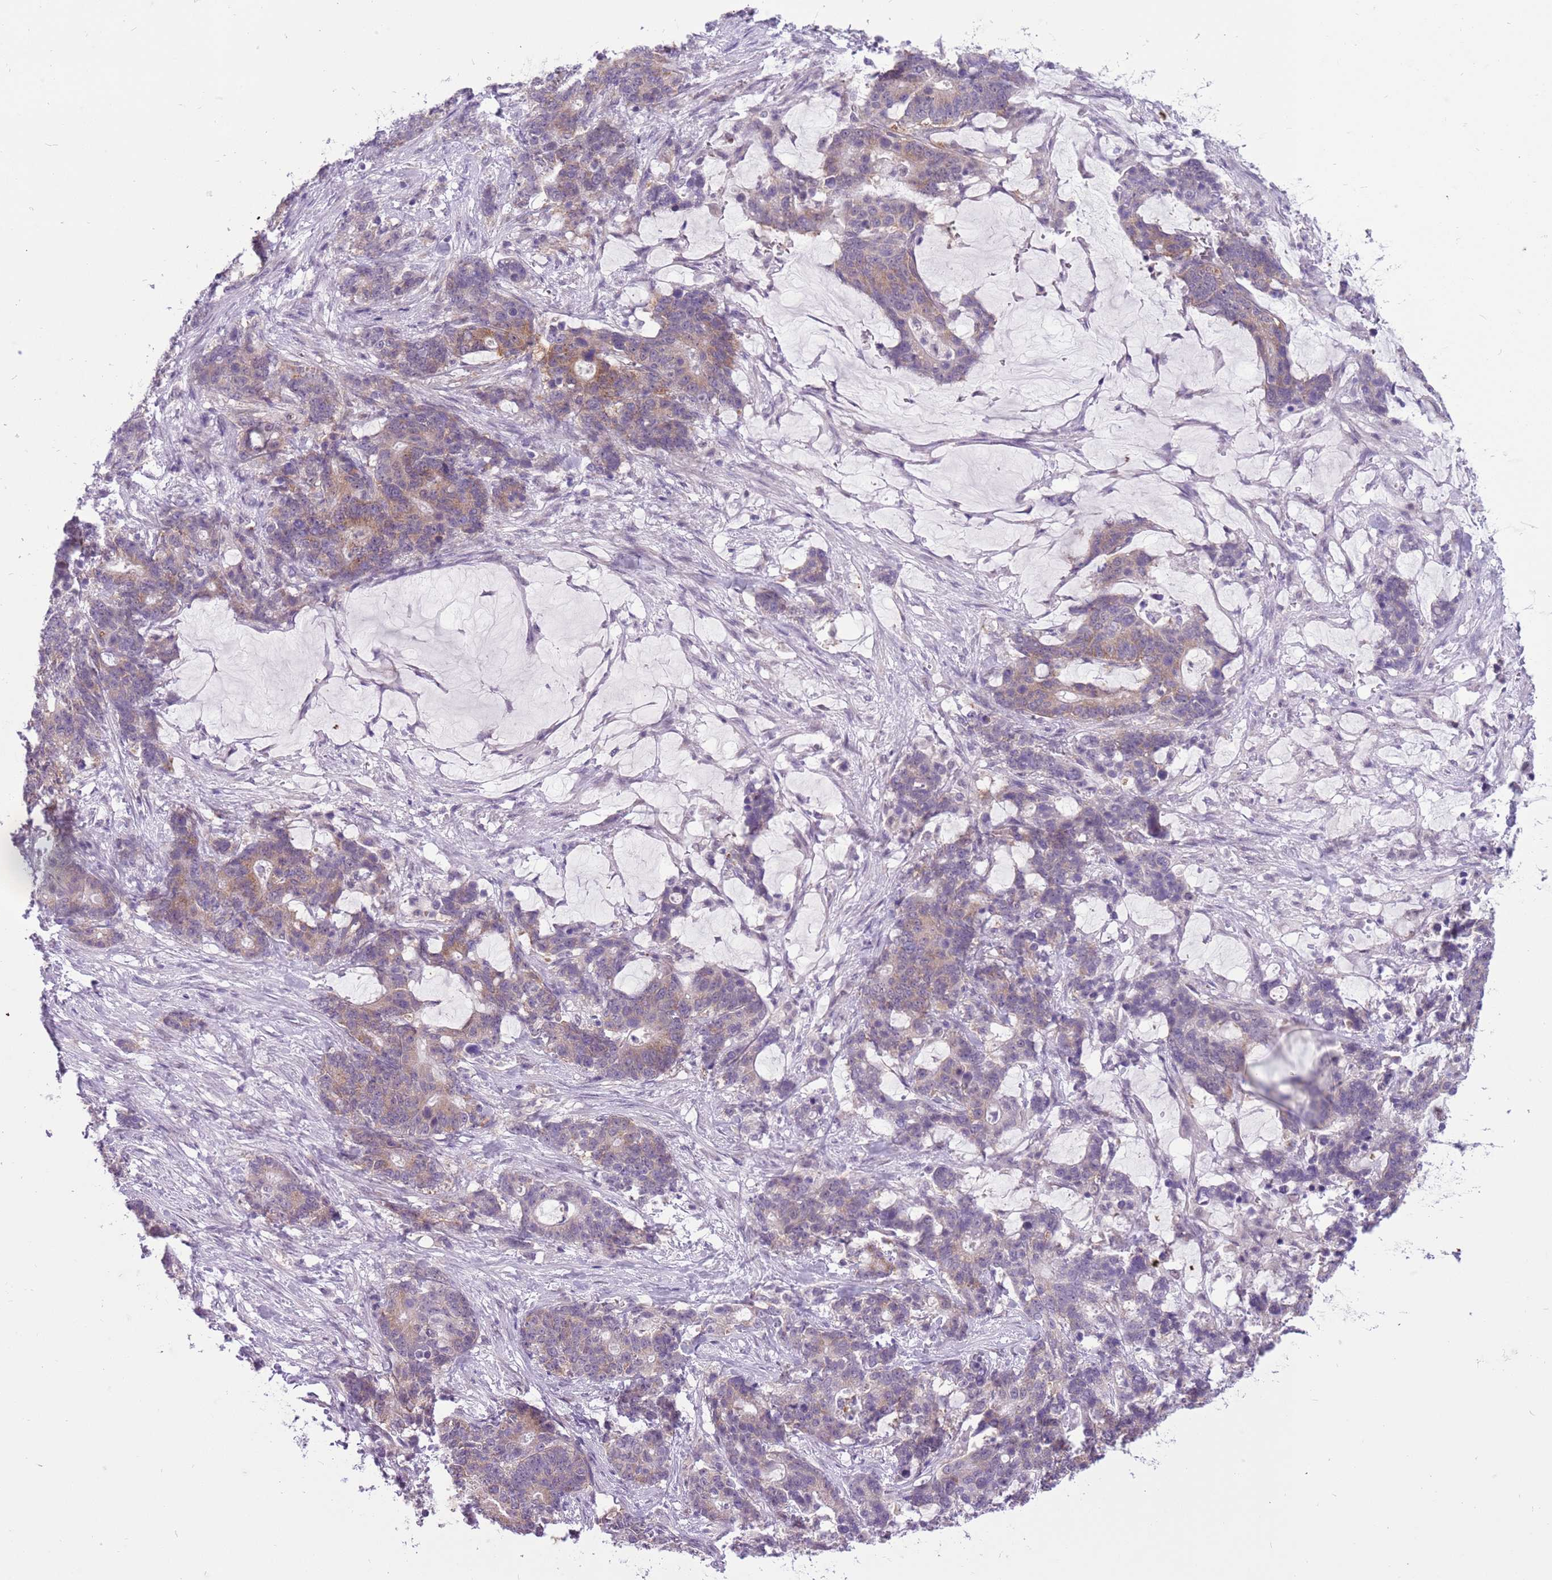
{"staining": {"intensity": "weak", "quantity": "25%-75%", "location": "cytoplasmic/membranous"}, "tissue": "stomach cancer", "cell_type": "Tumor cells", "image_type": "cancer", "snomed": [{"axis": "morphology", "description": "Normal tissue, NOS"}, {"axis": "morphology", "description": "Adenocarcinoma, NOS"}, {"axis": "topography", "description": "Stomach"}], "caption": "An image of adenocarcinoma (stomach) stained for a protein demonstrates weak cytoplasmic/membranous brown staining in tumor cells. The staining was performed using DAB (3,3'-diaminobenzidine) to visualize the protein expression in brown, while the nuclei were stained in blue with hematoxylin (Magnification: 20x).", "gene": "FAM120C", "patient": {"sex": "female", "age": 64}}